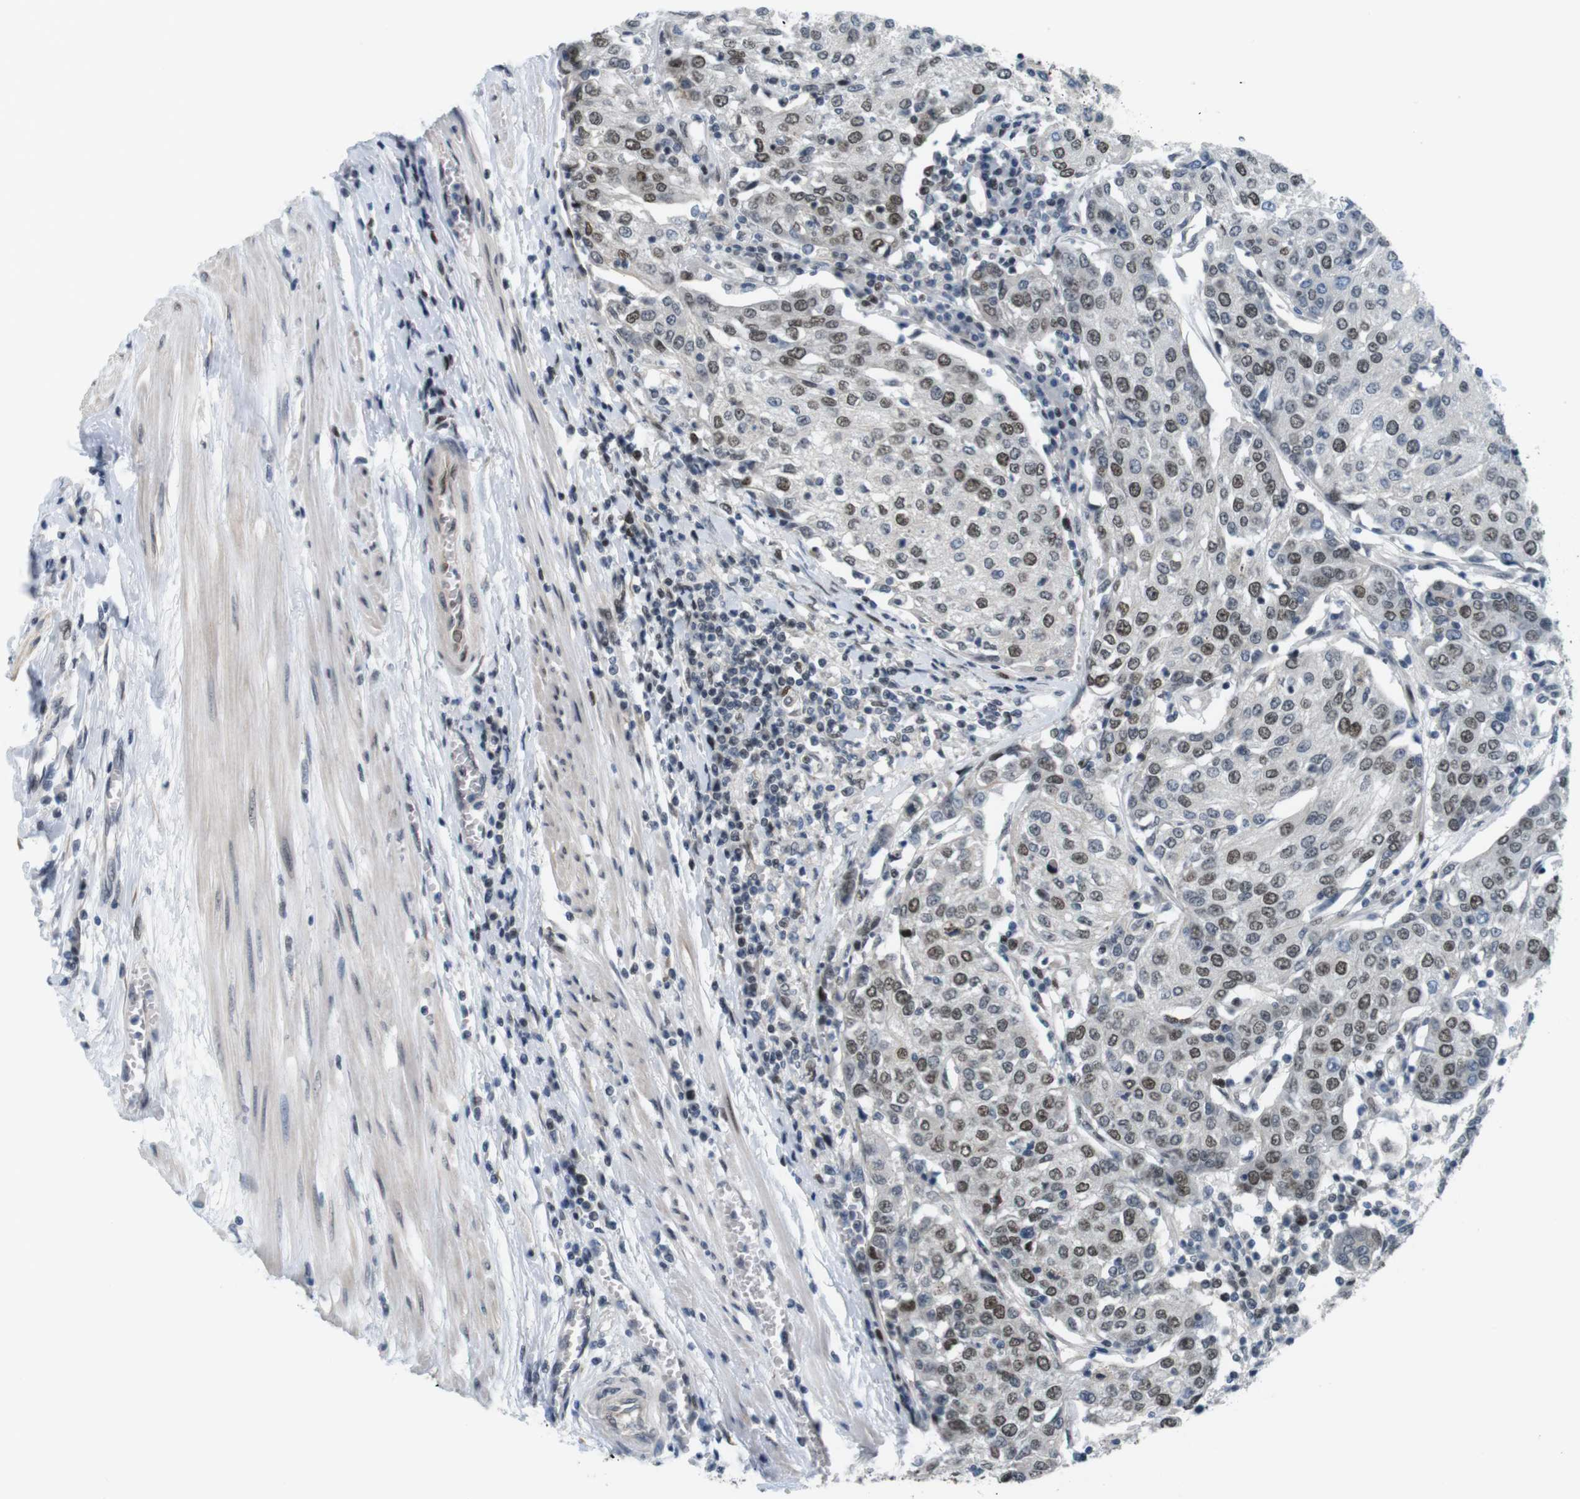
{"staining": {"intensity": "weak", "quantity": ">75%", "location": "nuclear"}, "tissue": "urothelial cancer", "cell_type": "Tumor cells", "image_type": "cancer", "snomed": [{"axis": "morphology", "description": "Urothelial carcinoma, High grade"}, {"axis": "topography", "description": "Urinary bladder"}], "caption": "Tumor cells exhibit low levels of weak nuclear positivity in approximately >75% of cells in high-grade urothelial carcinoma.", "gene": "SMCO2", "patient": {"sex": "female", "age": 85}}